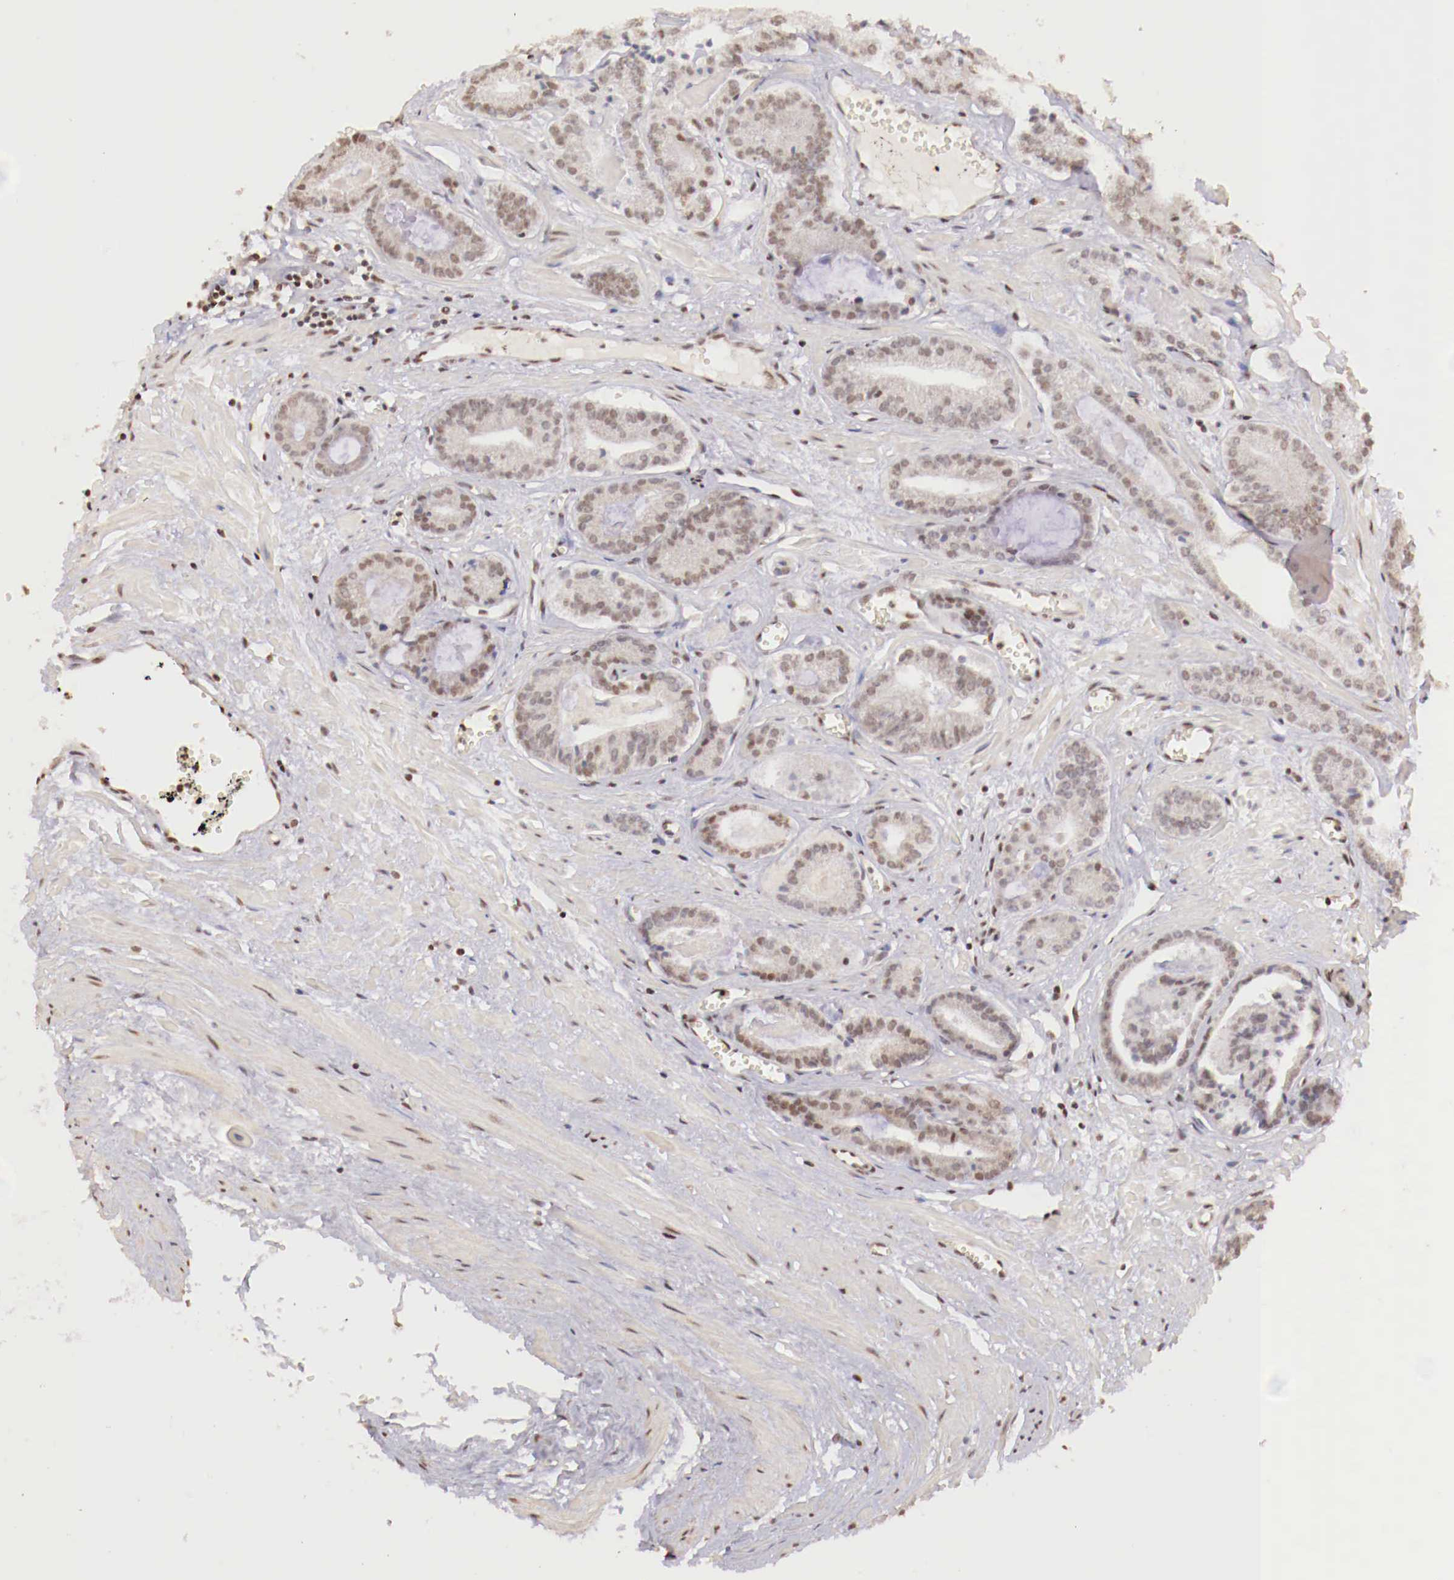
{"staining": {"intensity": "weak", "quantity": "<25%", "location": "nuclear"}, "tissue": "prostate cancer", "cell_type": "Tumor cells", "image_type": "cancer", "snomed": [{"axis": "morphology", "description": "Adenocarcinoma, High grade"}, {"axis": "topography", "description": "Prostate"}], "caption": "Tumor cells show no significant protein expression in prostate cancer.", "gene": "SP1", "patient": {"sex": "male", "age": 56}}